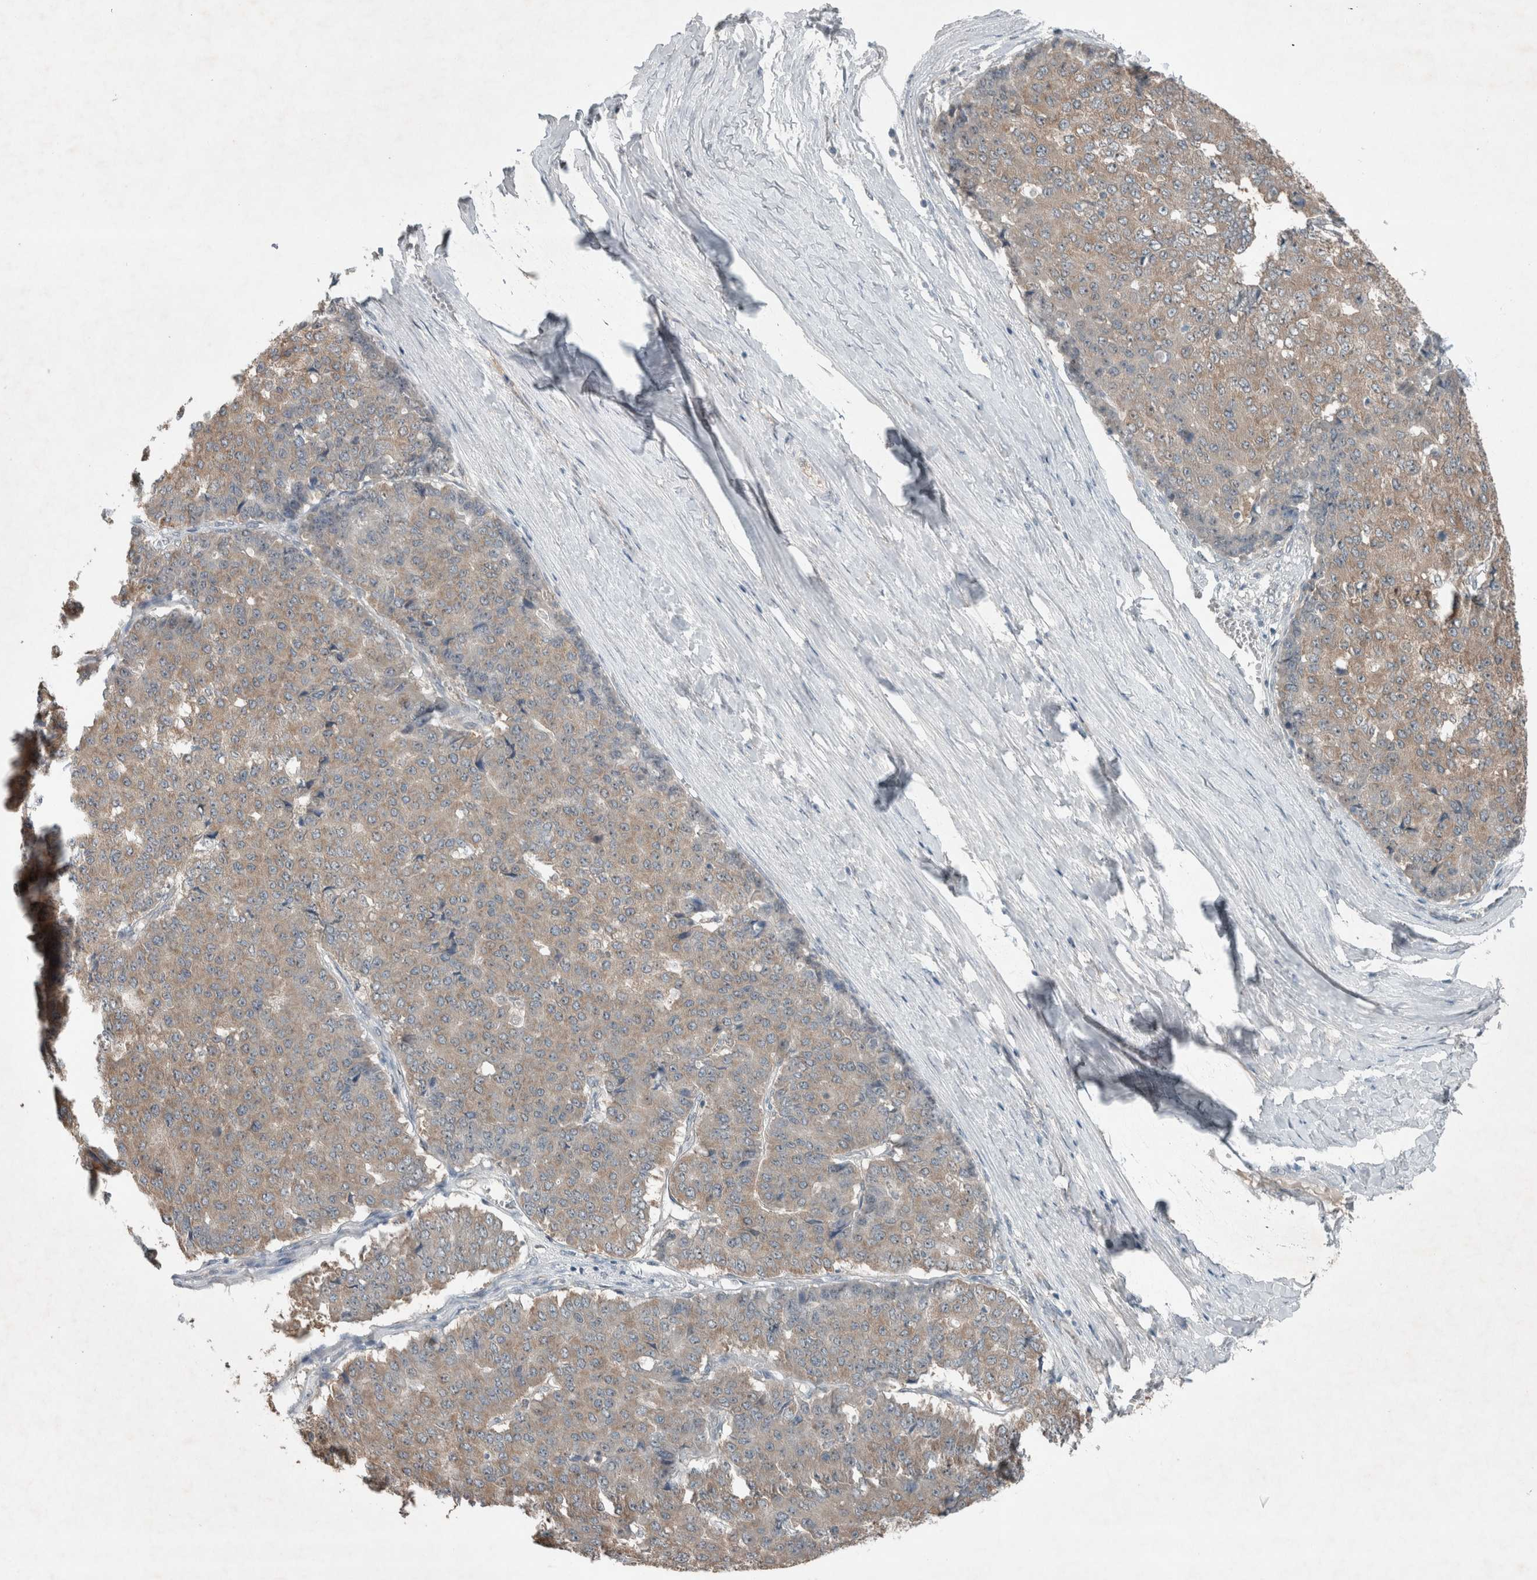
{"staining": {"intensity": "weak", "quantity": ">75%", "location": "cytoplasmic/membranous"}, "tissue": "pancreatic cancer", "cell_type": "Tumor cells", "image_type": "cancer", "snomed": [{"axis": "morphology", "description": "Adenocarcinoma, NOS"}, {"axis": "topography", "description": "Pancreas"}], "caption": "A brown stain shows weak cytoplasmic/membranous staining of a protein in human pancreatic cancer tumor cells.", "gene": "RALGDS", "patient": {"sex": "male", "age": 50}}